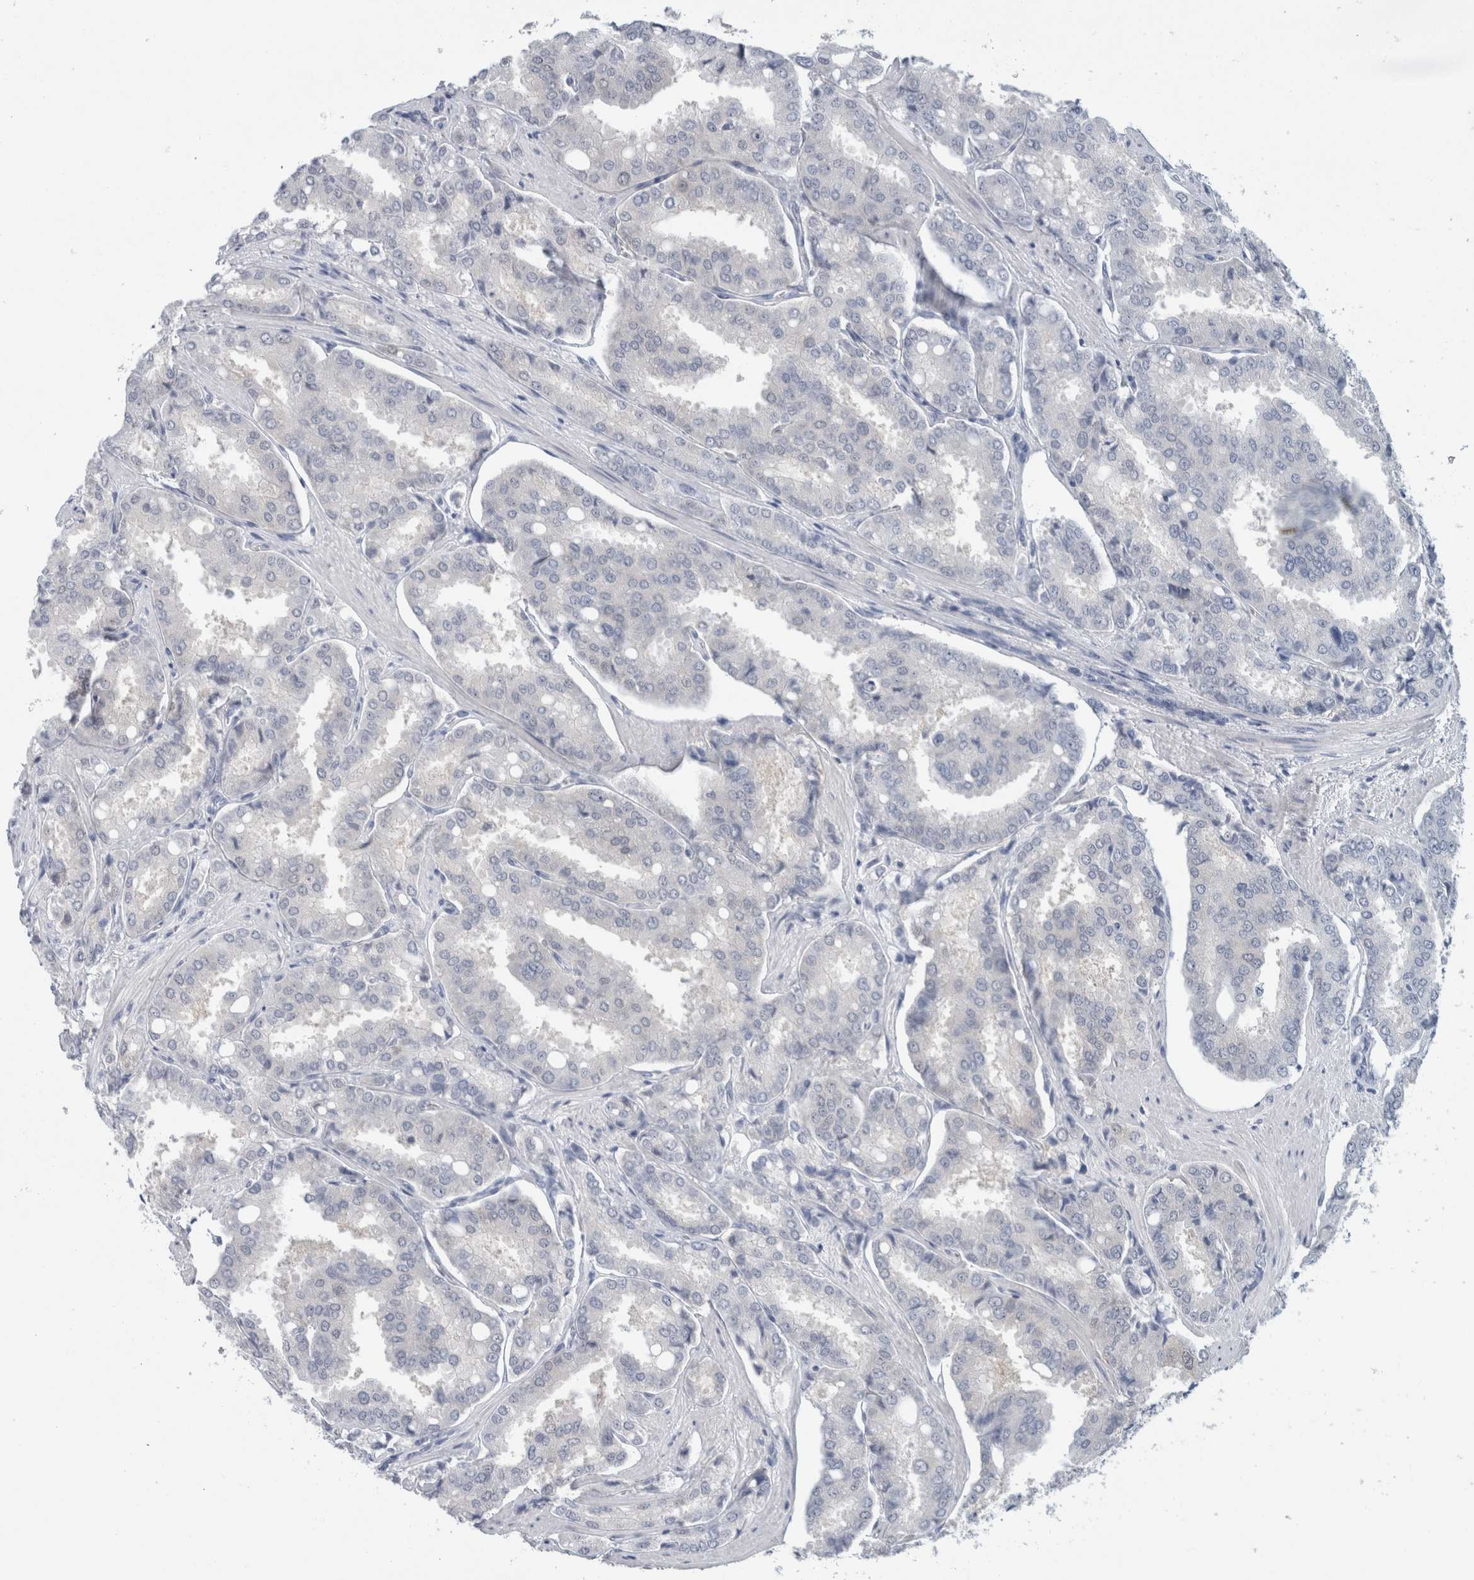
{"staining": {"intensity": "weak", "quantity": "<25%", "location": "cytoplasmic/membranous"}, "tissue": "prostate cancer", "cell_type": "Tumor cells", "image_type": "cancer", "snomed": [{"axis": "morphology", "description": "Adenocarcinoma, High grade"}, {"axis": "topography", "description": "Prostate"}], "caption": "The immunohistochemistry micrograph has no significant positivity in tumor cells of high-grade adenocarcinoma (prostate) tissue.", "gene": "CASP6", "patient": {"sex": "male", "age": 50}}